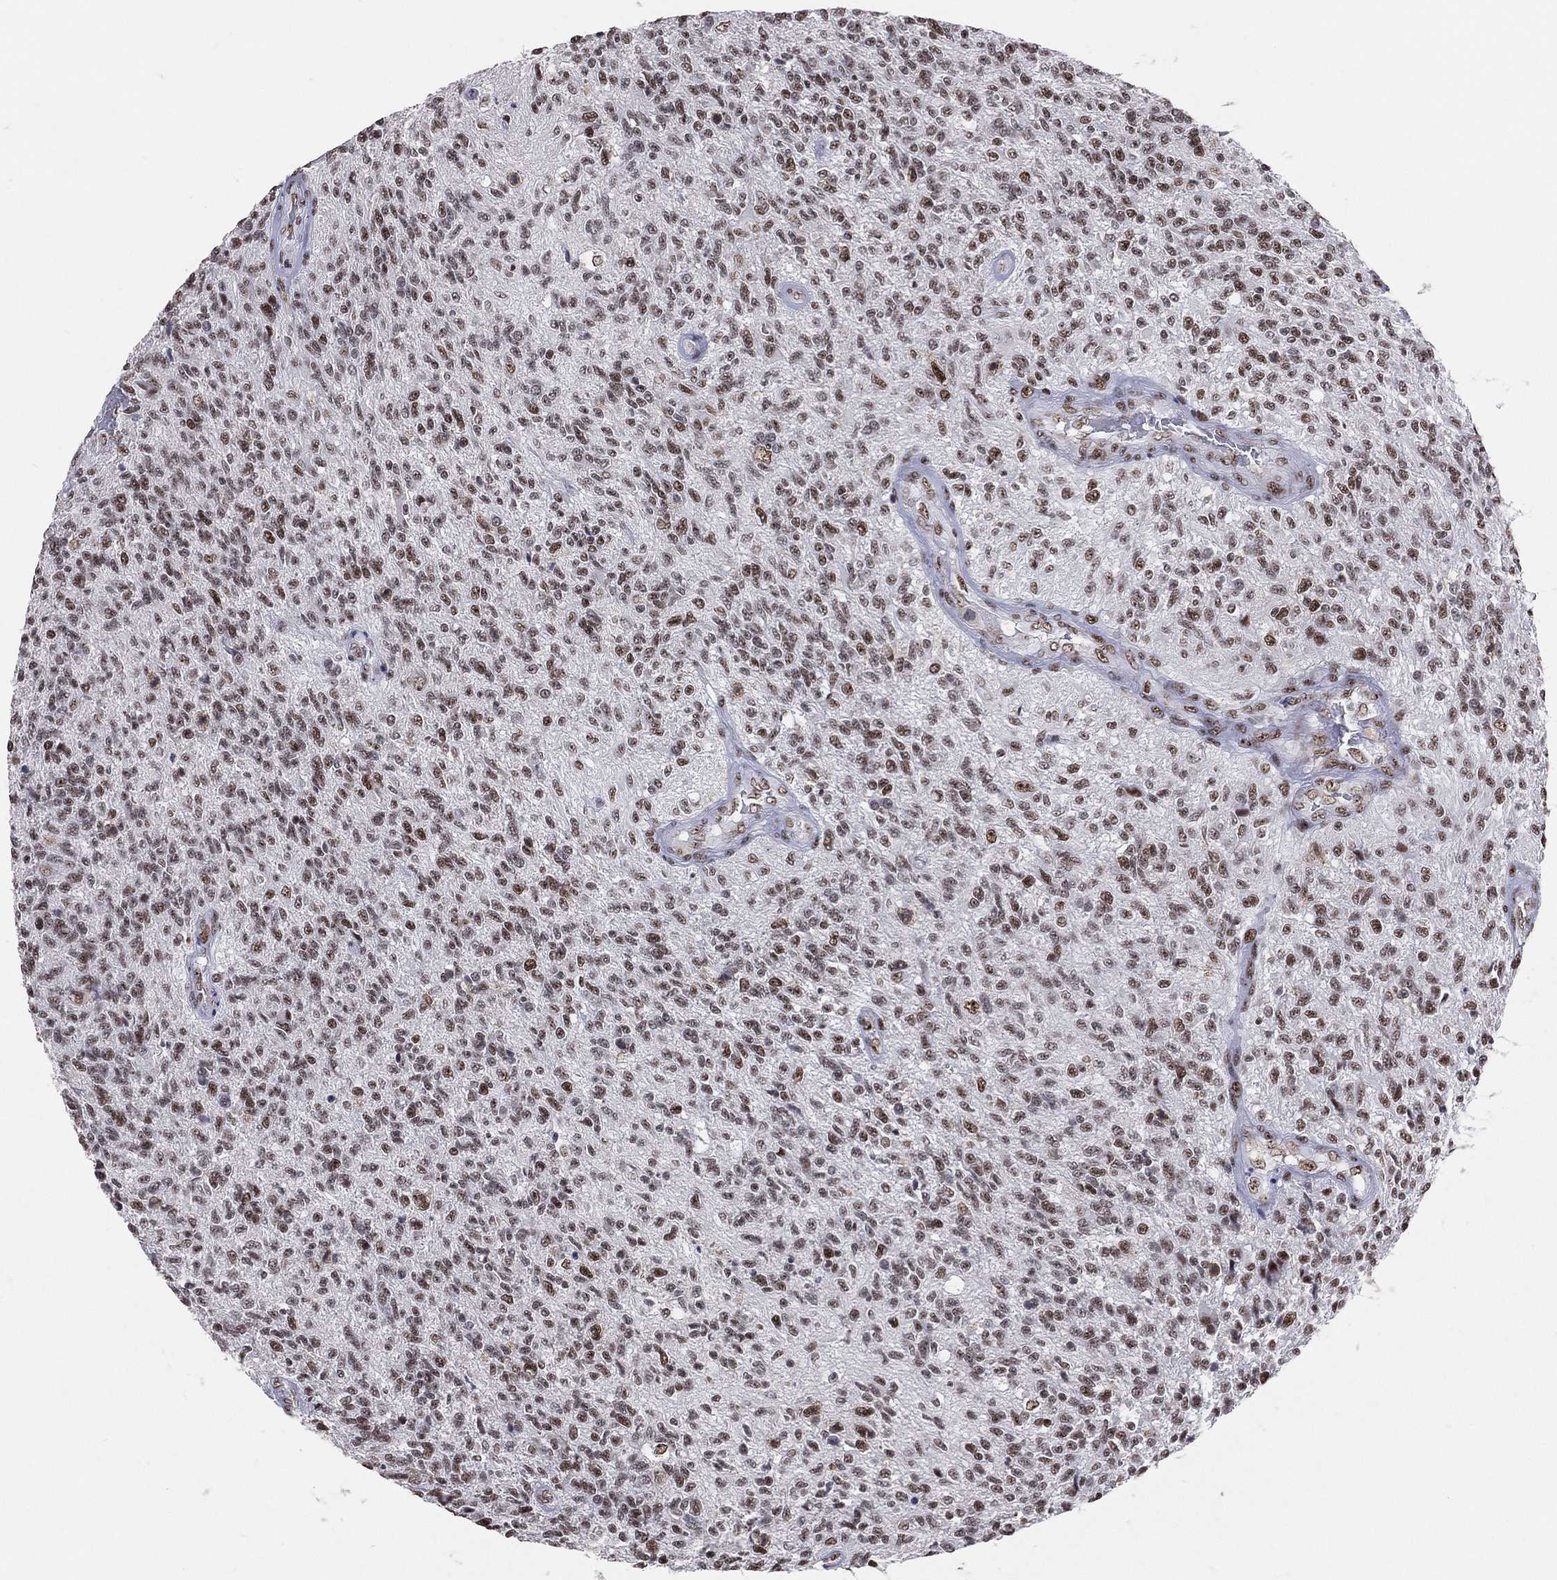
{"staining": {"intensity": "strong", "quantity": ">75%", "location": "nuclear"}, "tissue": "glioma", "cell_type": "Tumor cells", "image_type": "cancer", "snomed": [{"axis": "morphology", "description": "Glioma, malignant, High grade"}, {"axis": "topography", "description": "Brain"}], "caption": "A brown stain shows strong nuclear positivity of a protein in glioma tumor cells.", "gene": "CDK7", "patient": {"sex": "male", "age": 56}}